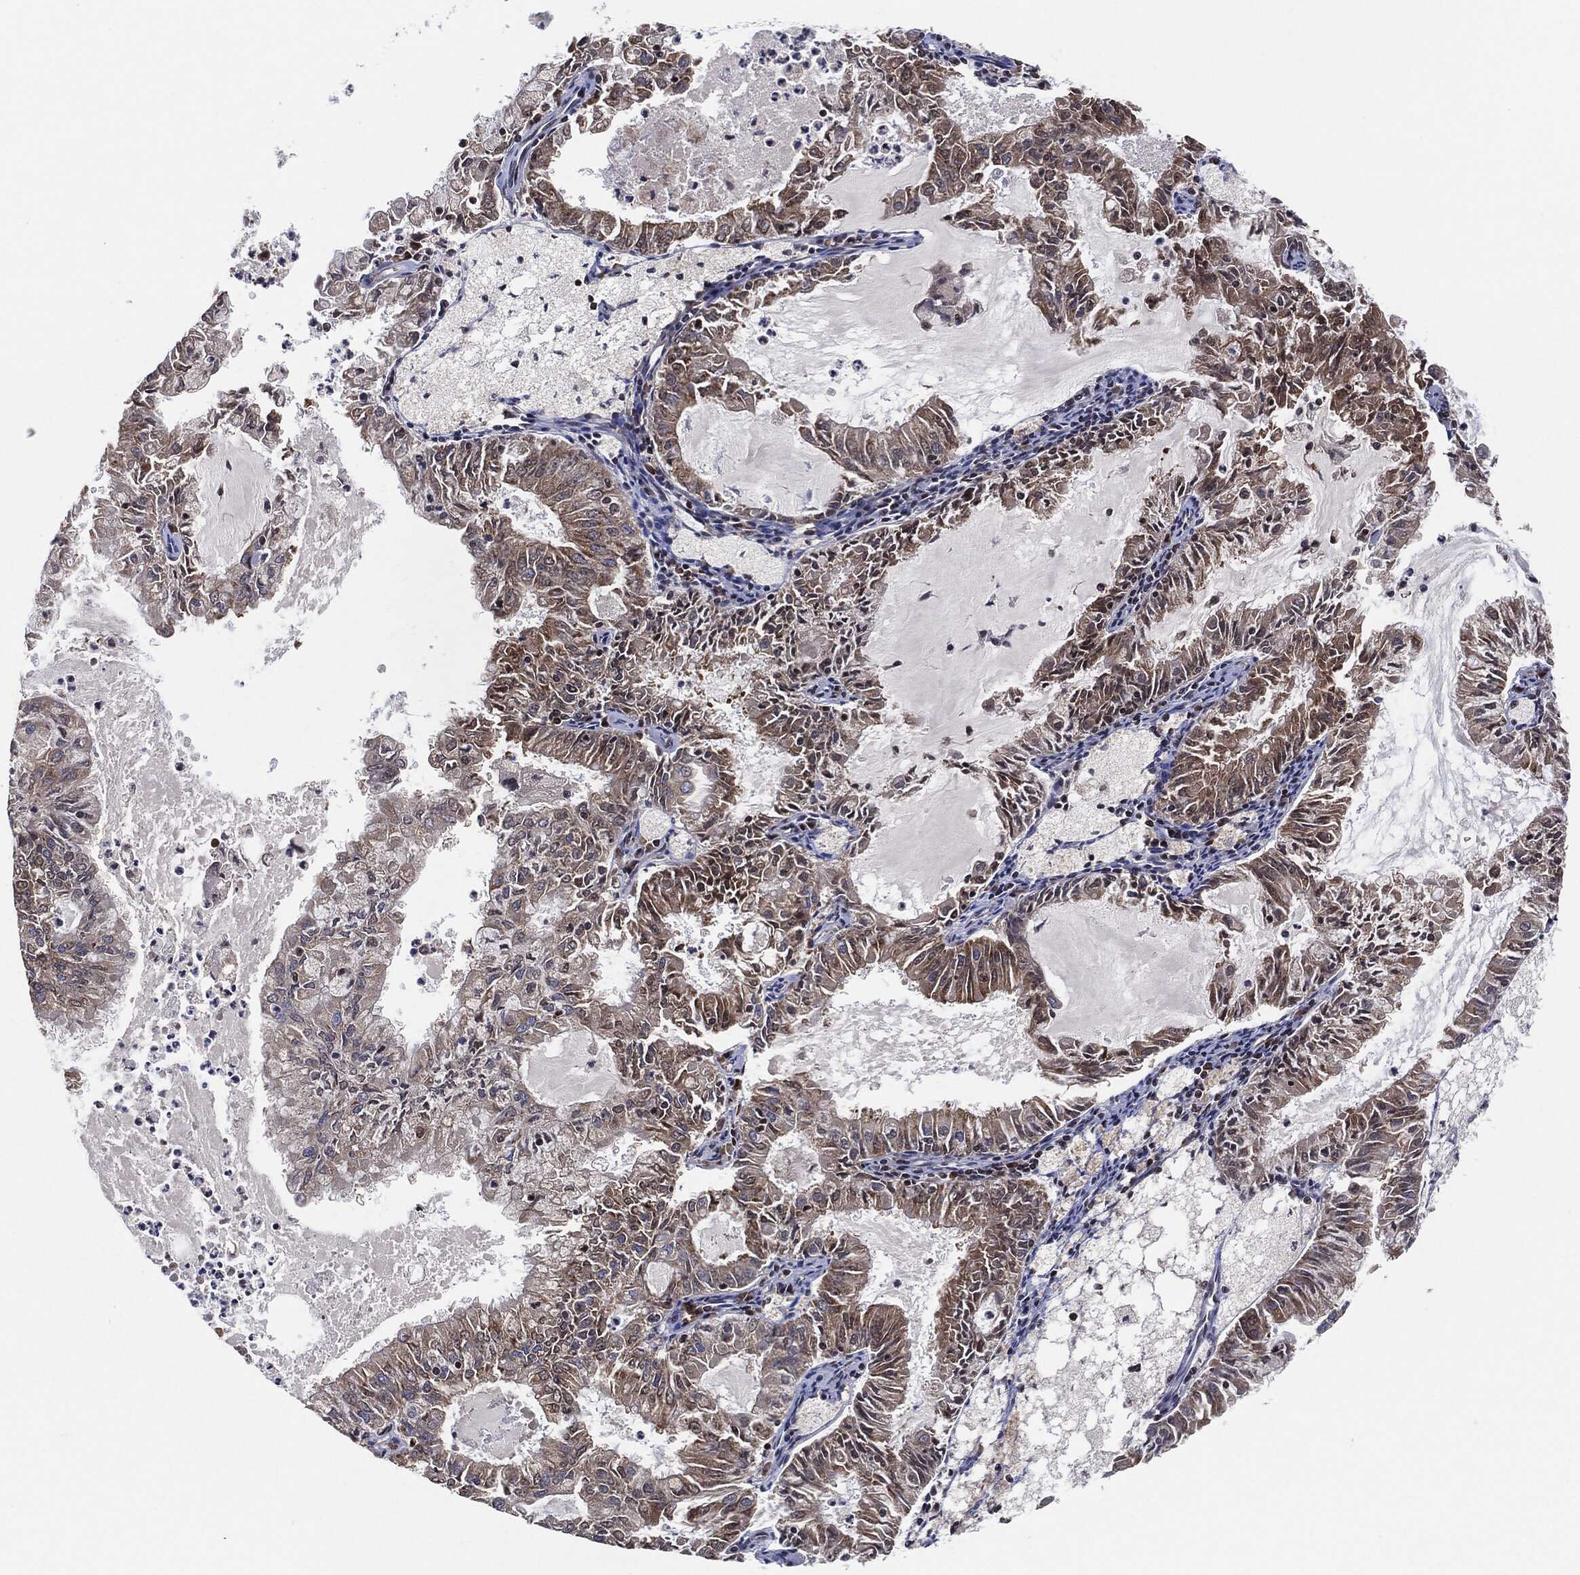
{"staining": {"intensity": "moderate", "quantity": "25%-75%", "location": "cytoplasmic/membranous"}, "tissue": "endometrial cancer", "cell_type": "Tumor cells", "image_type": "cancer", "snomed": [{"axis": "morphology", "description": "Adenocarcinoma, NOS"}, {"axis": "topography", "description": "Endometrium"}], "caption": "Immunohistochemical staining of endometrial adenocarcinoma reveals moderate cytoplasmic/membranous protein expression in about 25%-75% of tumor cells. The protein of interest is stained brown, and the nuclei are stained in blue (DAB (3,3'-diaminobenzidine) IHC with brightfield microscopy, high magnification).", "gene": "EIF2S2", "patient": {"sex": "female", "age": 57}}